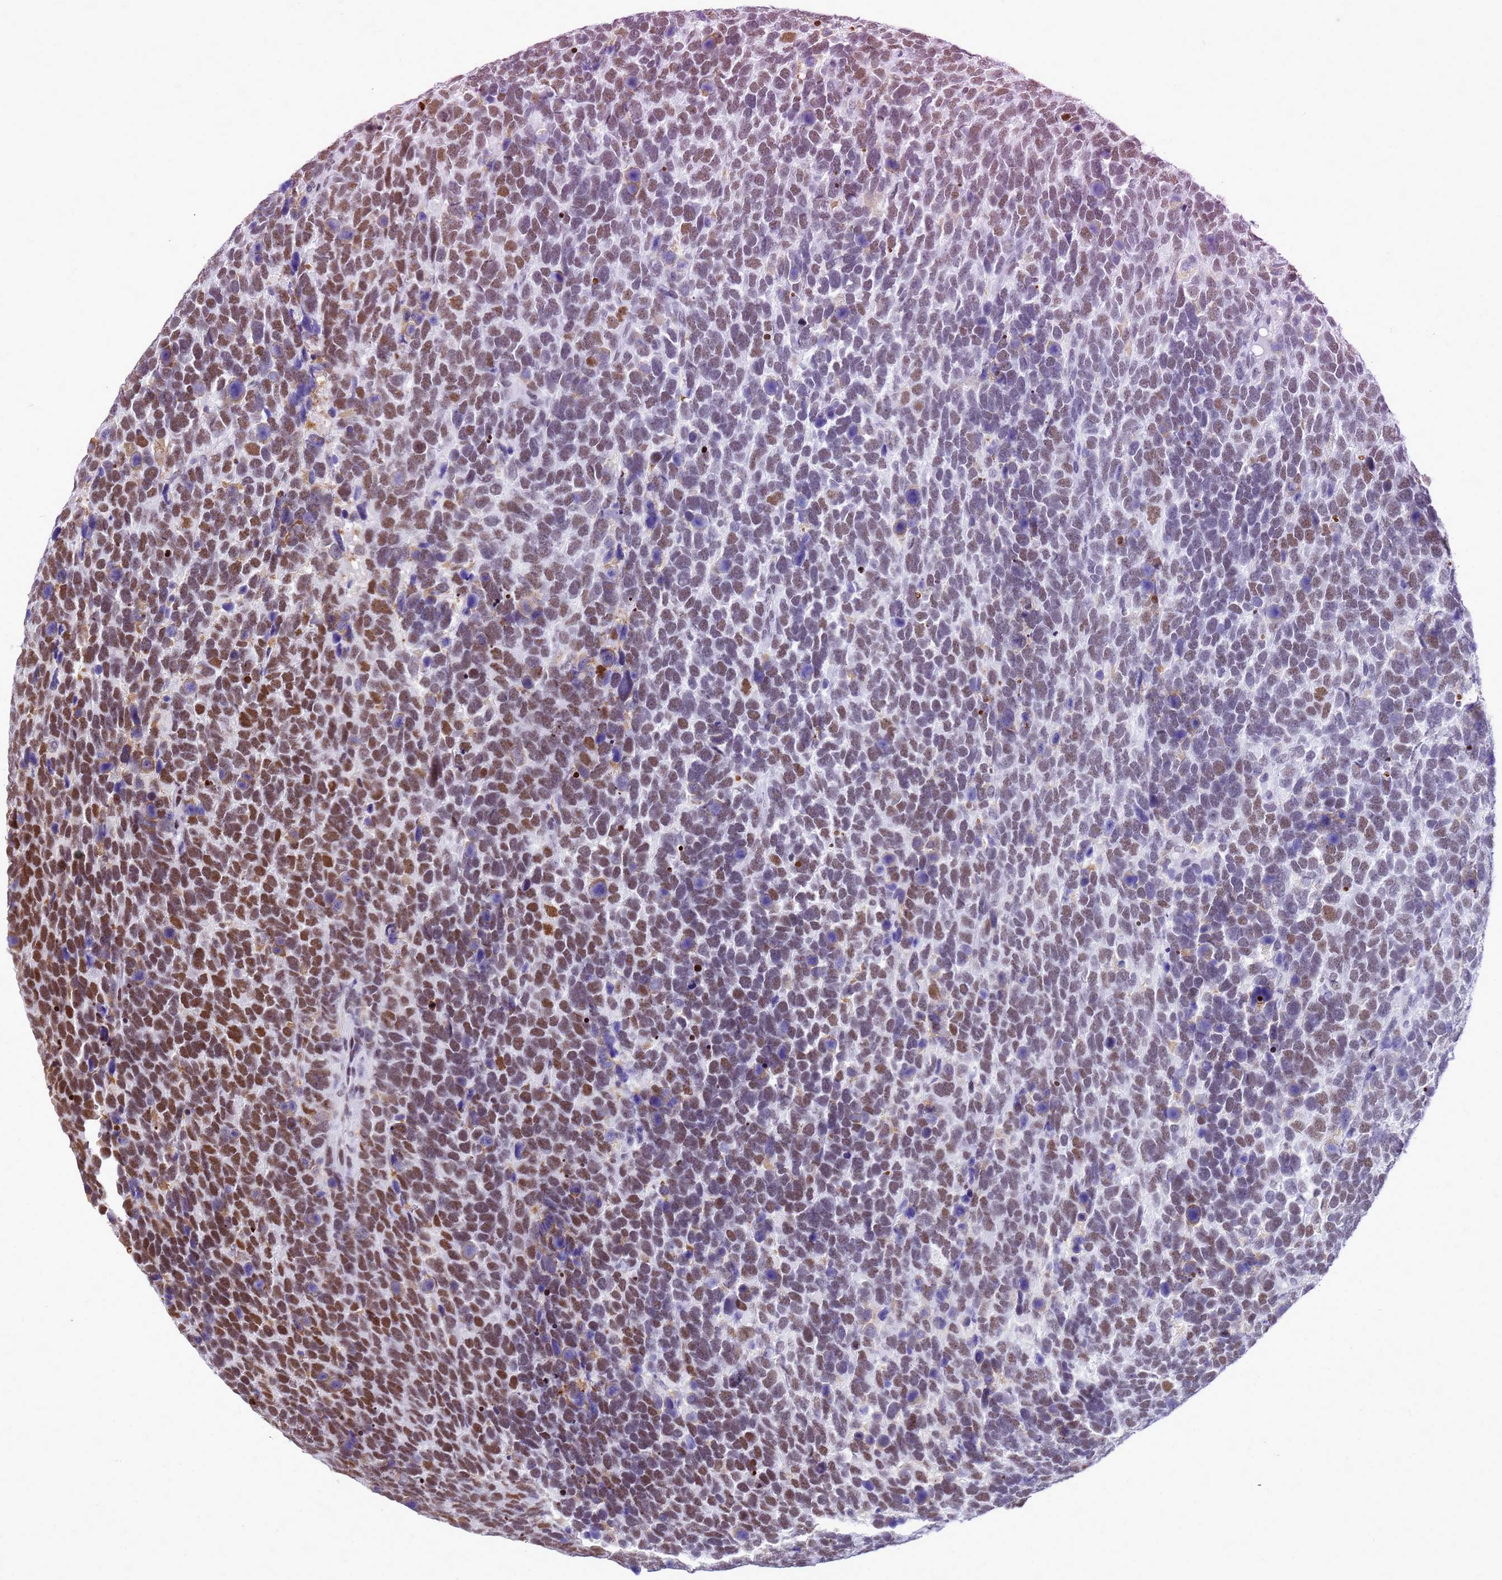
{"staining": {"intensity": "moderate", "quantity": "25%-75%", "location": "nuclear"}, "tissue": "urothelial cancer", "cell_type": "Tumor cells", "image_type": "cancer", "snomed": [{"axis": "morphology", "description": "Urothelial carcinoma, High grade"}, {"axis": "topography", "description": "Urinary bladder"}], "caption": "Brown immunohistochemical staining in urothelial cancer demonstrates moderate nuclear positivity in about 25%-75% of tumor cells. (DAB IHC, brown staining for protein, blue staining for nuclei).", "gene": "SART3", "patient": {"sex": "female", "age": 82}}